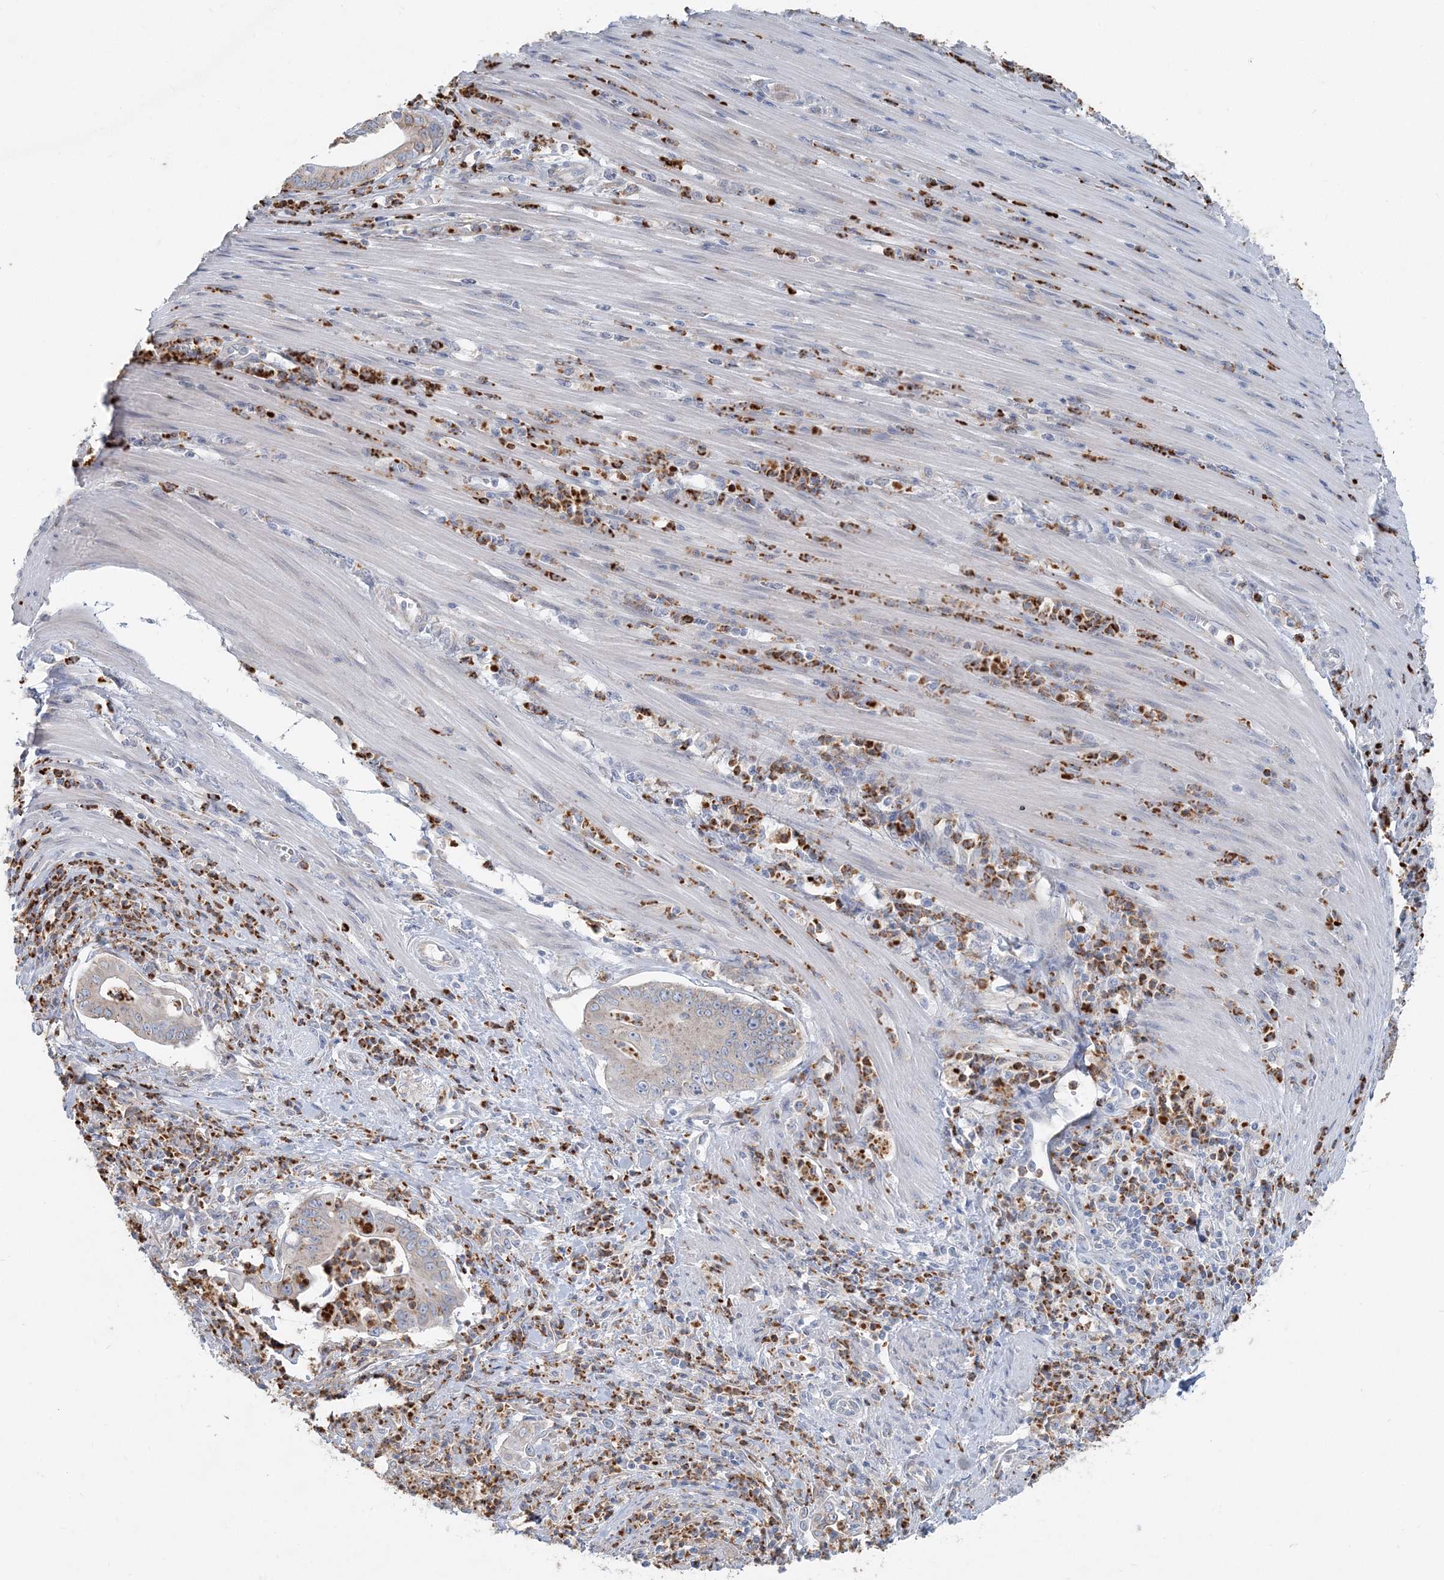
{"staining": {"intensity": "negative", "quantity": "none", "location": "none"}, "tissue": "pancreatic cancer", "cell_type": "Tumor cells", "image_type": "cancer", "snomed": [{"axis": "morphology", "description": "Adenocarcinoma, NOS"}, {"axis": "topography", "description": "Pancreas"}], "caption": "This micrograph is of adenocarcinoma (pancreatic) stained with immunohistochemistry (IHC) to label a protein in brown with the nuclei are counter-stained blue. There is no positivity in tumor cells. (DAB (3,3'-diaminobenzidine) immunohistochemistry with hematoxylin counter stain).", "gene": "CCNJ", "patient": {"sex": "male", "age": 69}}